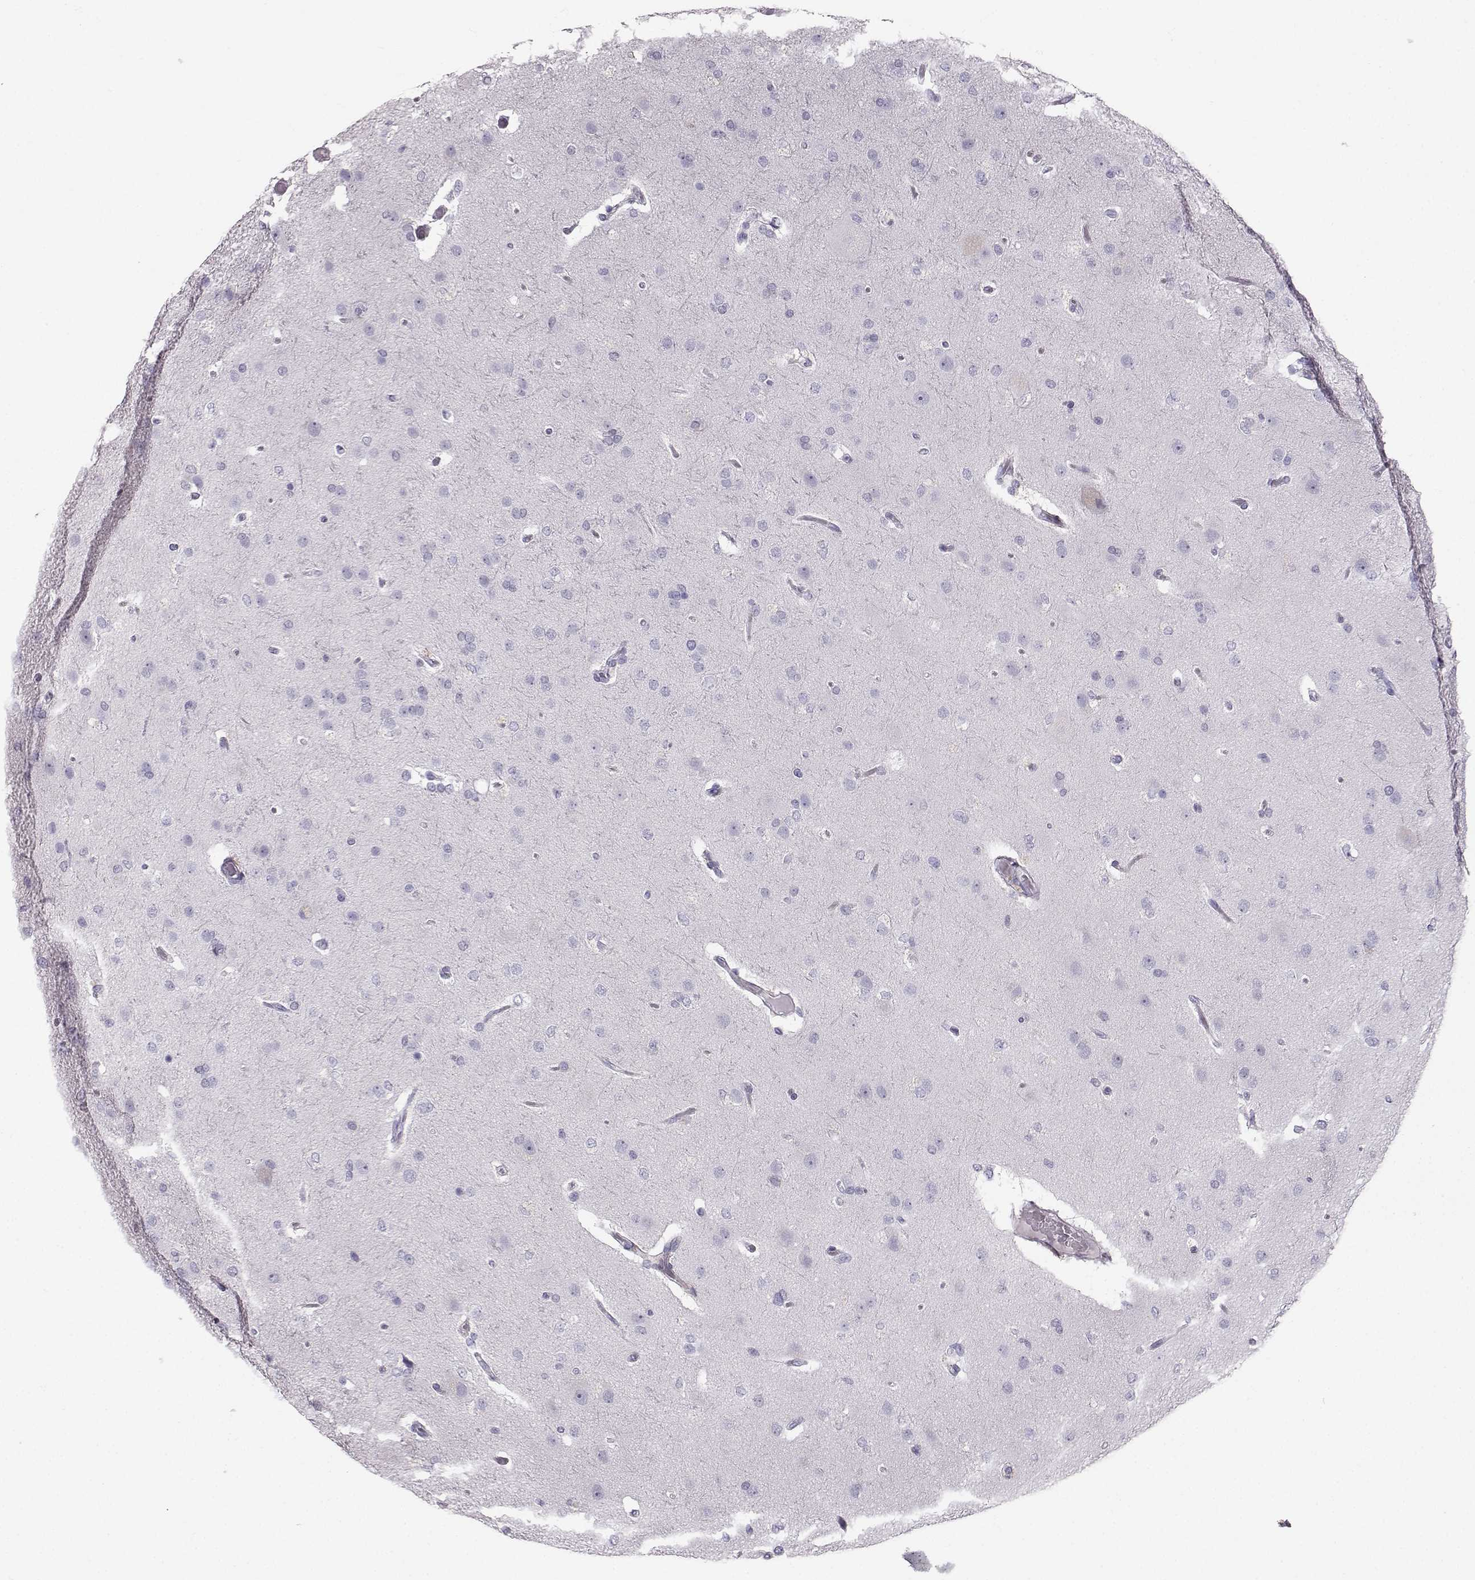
{"staining": {"intensity": "negative", "quantity": "none", "location": "none"}, "tissue": "glioma", "cell_type": "Tumor cells", "image_type": "cancer", "snomed": [{"axis": "morphology", "description": "Glioma, malignant, High grade"}, {"axis": "topography", "description": "Brain"}], "caption": "The IHC micrograph has no significant expression in tumor cells of malignant high-grade glioma tissue.", "gene": "CASR", "patient": {"sex": "male", "age": 68}}